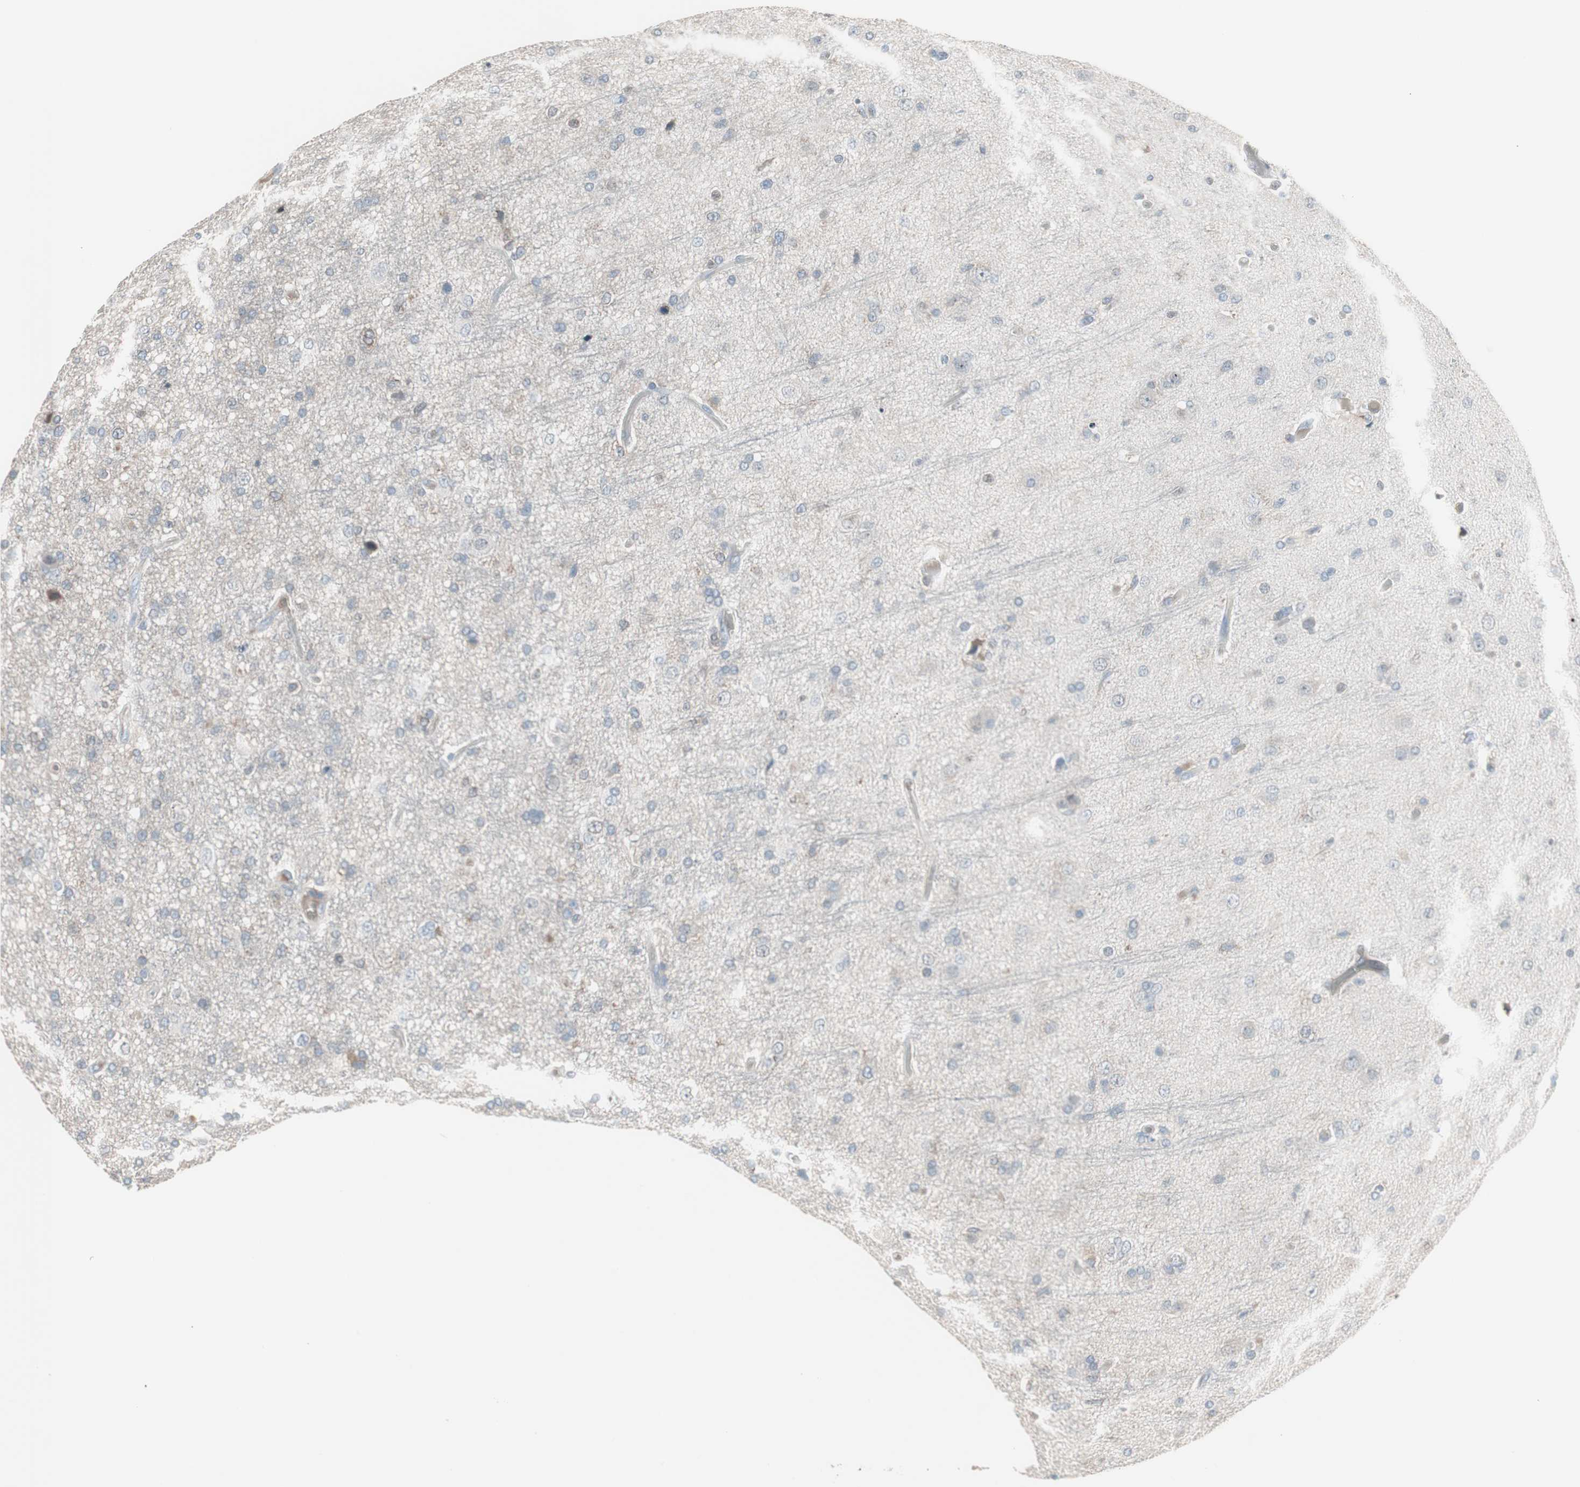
{"staining": {"intensity": "weak", "quantity": "<25%", "location": "cytoplasmic/membranous"}, "tissue": "glioma", "cell_type": "Tumor cells", "image_type": "cancer", "snomed": [{"axis": "morphology", "description": "Glioma, malignant, High grade"}, {"axis": "topography", "description": "Brain"}], "caption": "A histopathology image of malignant glioma (high-grade) stained for a protein displays no brown staining in tumor cells.", "gene": "ZSCAN32", "patient": {"sex": "male", "age": 33}}